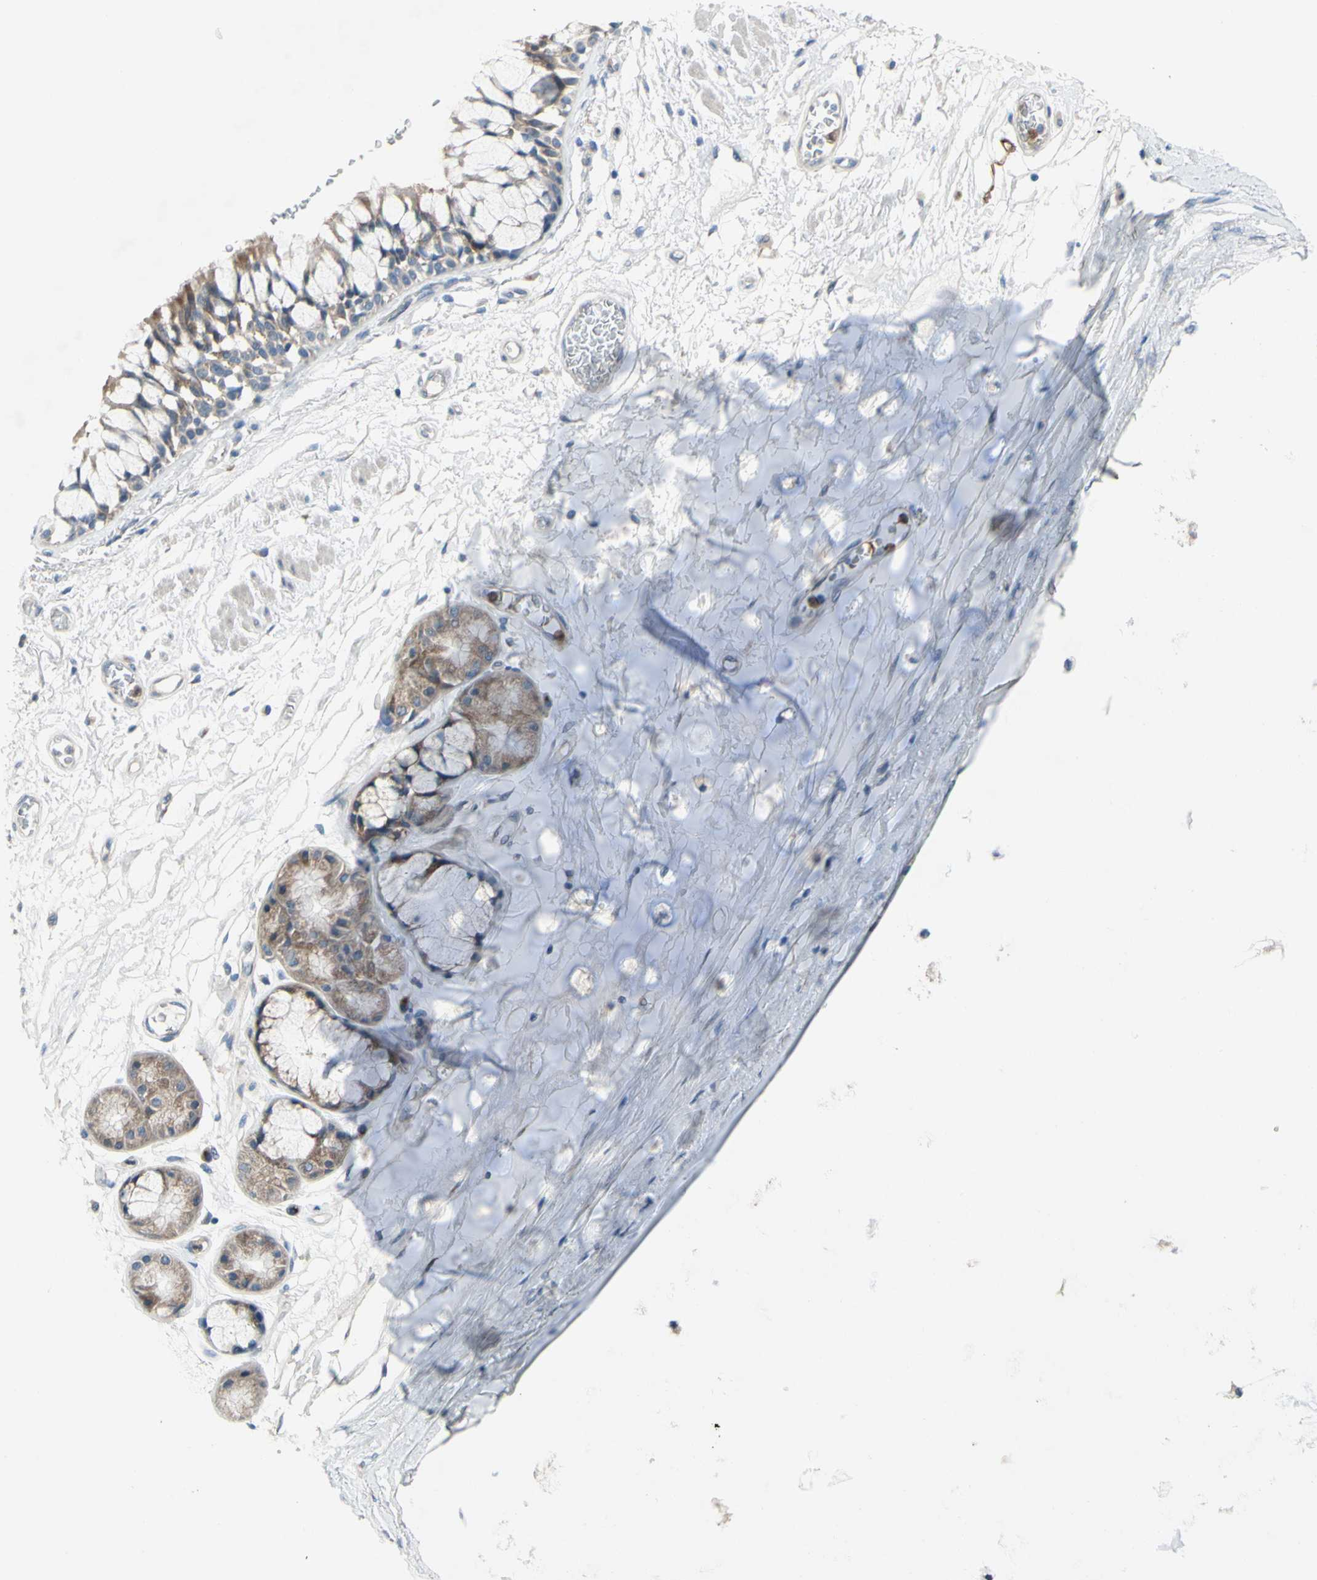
{"staining": {"intensity": "moderate", "quantity": ">75%", "location": "cytoplasmic/membranous"}, "tissue": "bronchus", "cell_type": "Respiratory epithelial cells", "image_type": "normal", "snomed": [{"axis": "morphology", "description": "Normal tissue, NOS"}, {"axis": "topography", "description": "Bronchus"}], "caption": "Protein expression analysis of normal bronchus demonstrates moderate cytoplasmic/membranous expression in approximately >75% of respiratory epithelial cells.", "gene": "GRAMD2B", "patient": {"sex": "male", "age": 66}}